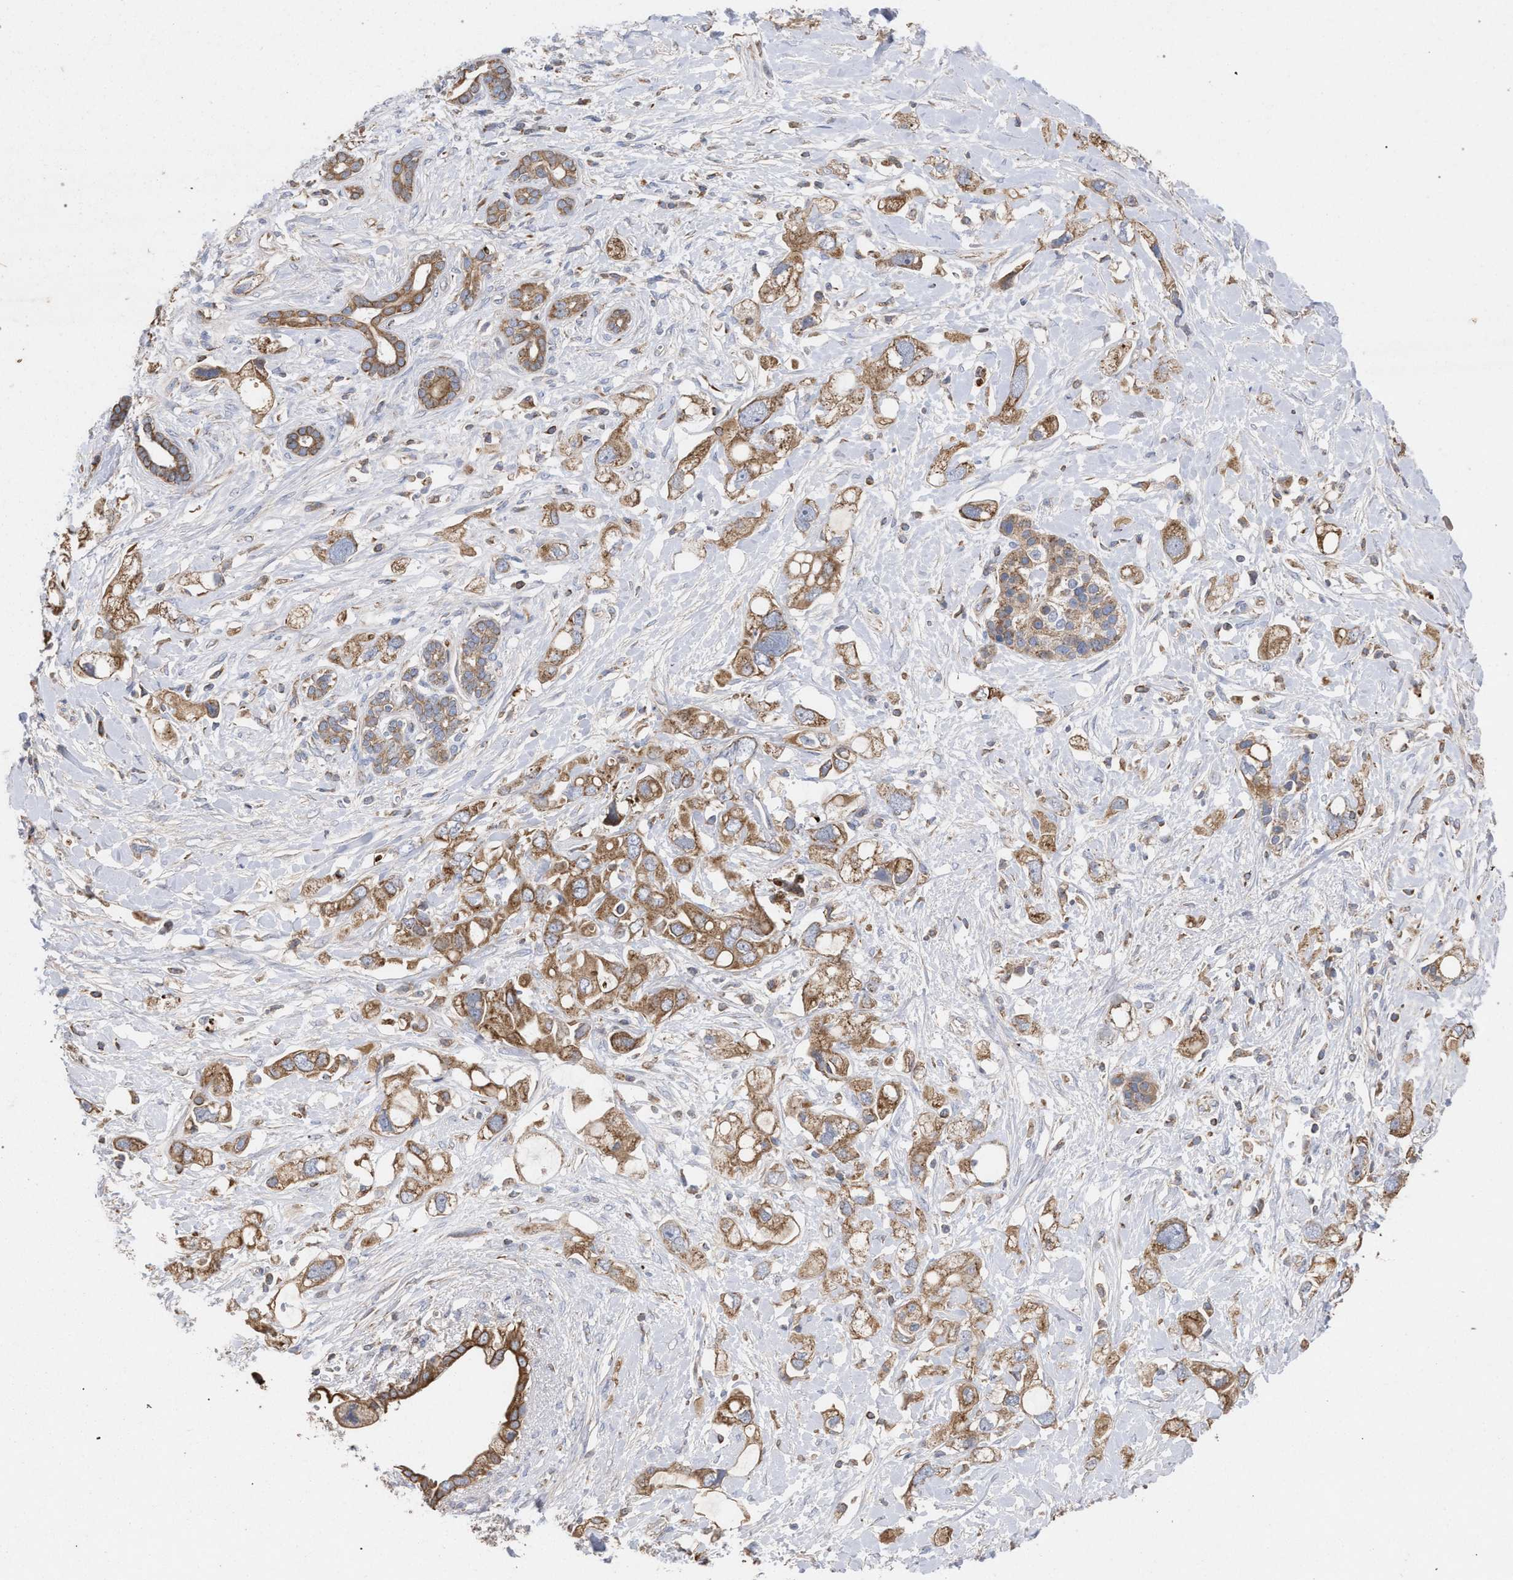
{"staining": {"intensity": "moderate", "quantity": ">75%", "location": "cytoplasmic/membranous"}, "tissue": "pancreatic cancer", "cell_type": "Tumor cells", "image_type": "cancer", "snomed": [{"axis": "morphology", "description": "Adenocarcinoma, NOS"}, {"axis": "topography", "description": "Pancreas"}], "caption": "Pancreatic cancer (adenocarcinoma) stained with a brown dye exhibits moderate cytoplasmic/membranous positive positivity in approximately >75% of tumor cells.", "gene": "BCL2L12", "patient": {"sex": "female", "age": 56}}